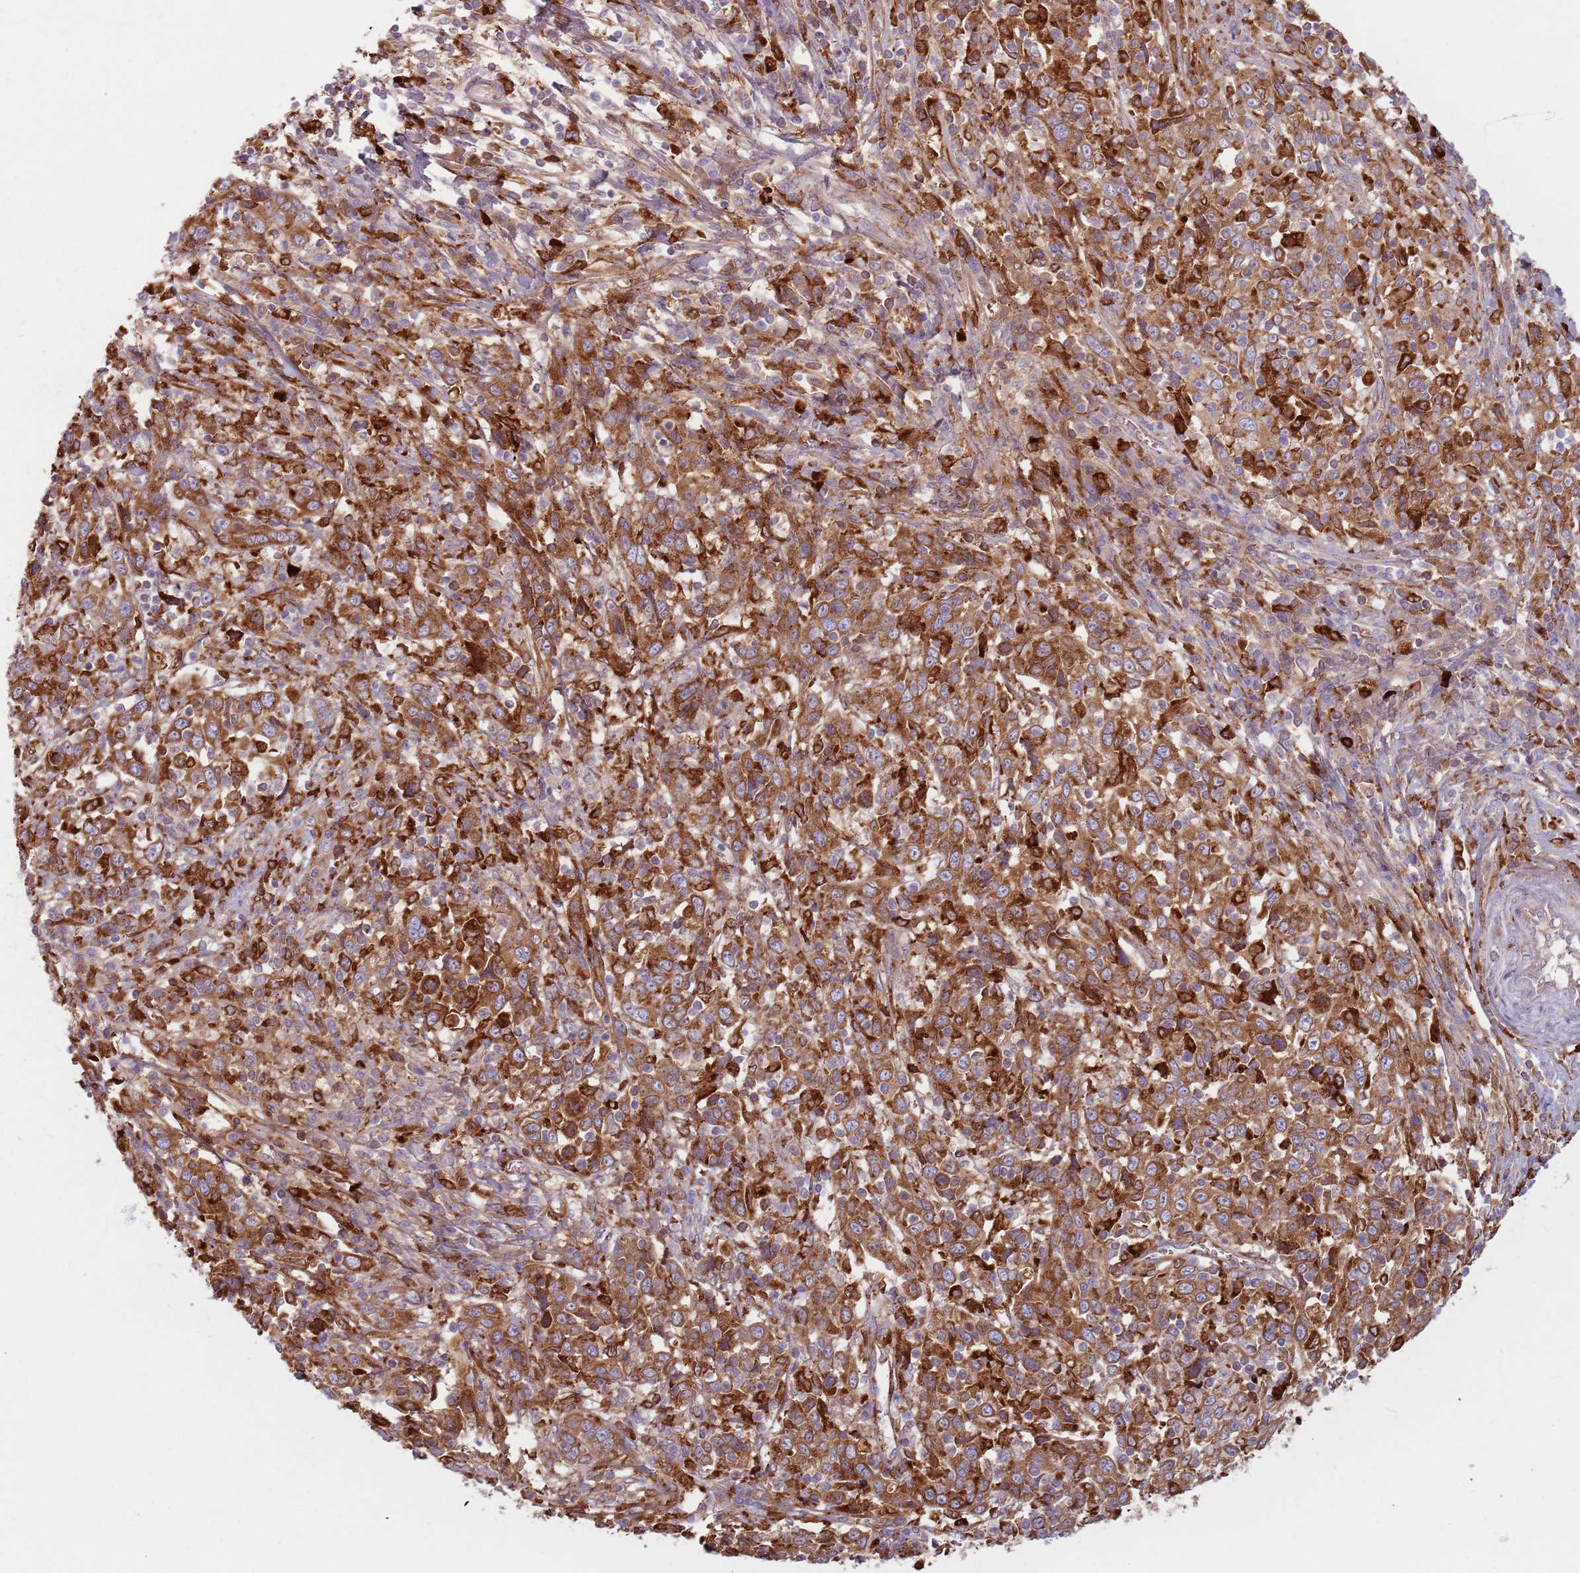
{"staining": {"intensity": "strong", "quantity": ">75%", "location": "cytoplasmic/membranous"}, "tissue": "cervical cancer", "cell_type": "Tumor cells", "image_type": "cancer", "snomed": [{"axis": "morphology", "description": "Squamous cell carcinoma, NOS"}, {"axis": "topography", "description": "Cervix"}], "caption": "Brown immunohistochemical staining in human cervical cancer (squamous cell carcinoma) reveals strong cytoplasmic/membranous positivity in about >75% of tumor cells.", "gene": "COLGALT1", "patient": {"sex": "female", "age": 46}}